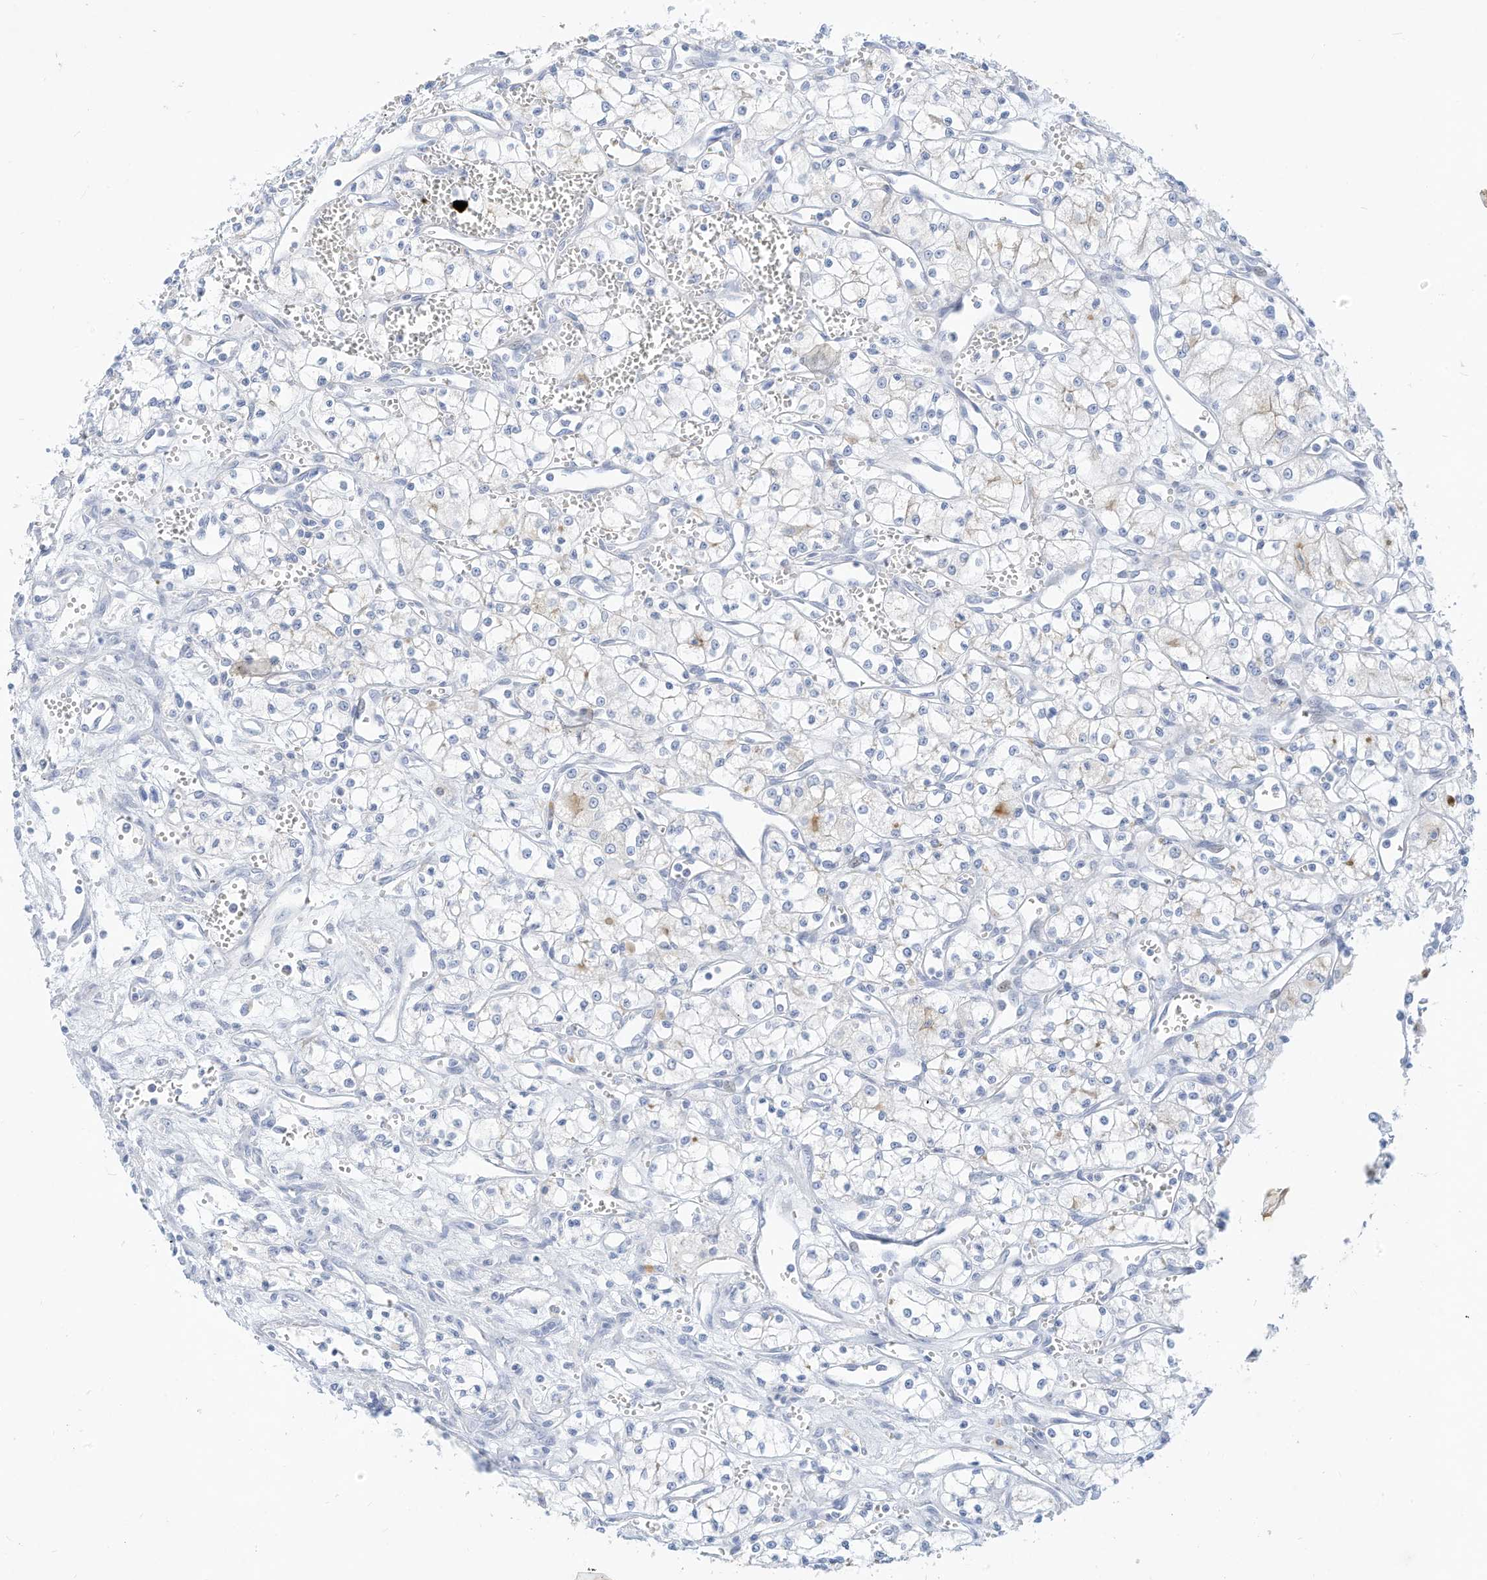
{"staining": {"intensity": "negative", "quantity": "none", "location": "none"}, "tissue": "renal cancer", "cell_type": "Tumor cells", "image_type": "cancer", "snomed": [{"axis": "morphology", "description": "Adenocarcinoma, NOS"}, {"axis": "topography", "description": "Kidney"}], "caption": "Immunohistochemistry micrograph of human renal adenocarcinoma stained for a protein (brown), which shows no expression in tumor cells.", "gene": "SPOCD1", "patient": {"sex": "male", "age": 59}}